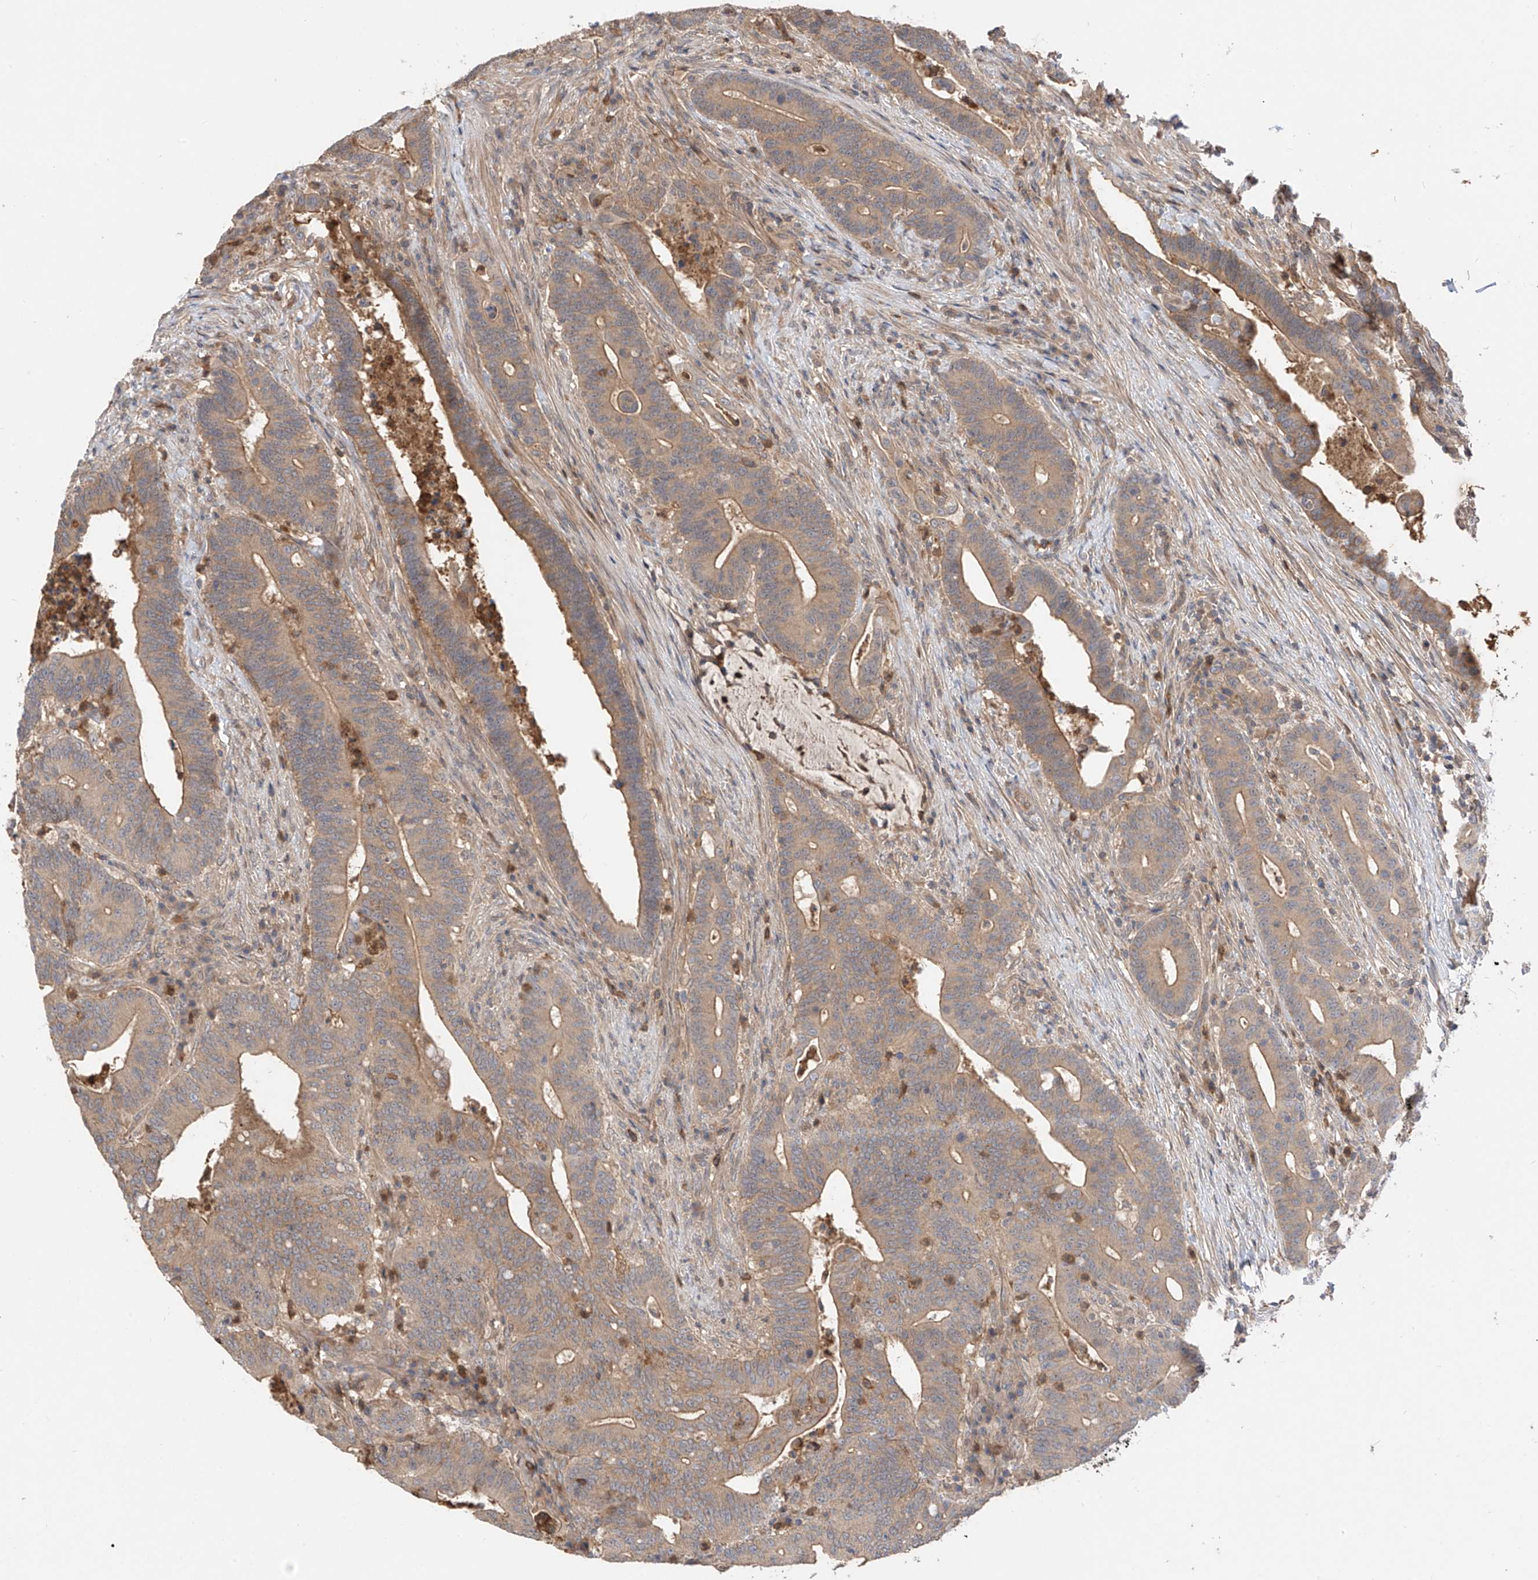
{"staining": {"intensity": "moderate", "quantity": "25%-75%", "location": "cytoplasmic/membranous"}, "tissue": "colorectal cancer", "cell_type": "Tumor cells", "image_type": "cancer", "snomed": [{"axis": "morphology", "description": "Adenocarcinoma, NOS"}, {"axis": "topography", "description": "Colon"}], "caption": "Colorectal cancer (adenocarcinoma) stained with DAB (3,3'-diaminobenzidine) immunohistochemistry (IHC) exhibits medium levels of moderate cytoplasmic/membranous expression in approximately 25%-75% of tumor cells.", "gene": "CACNA2D4", "patient": {"sex": "female", "age": 66}}